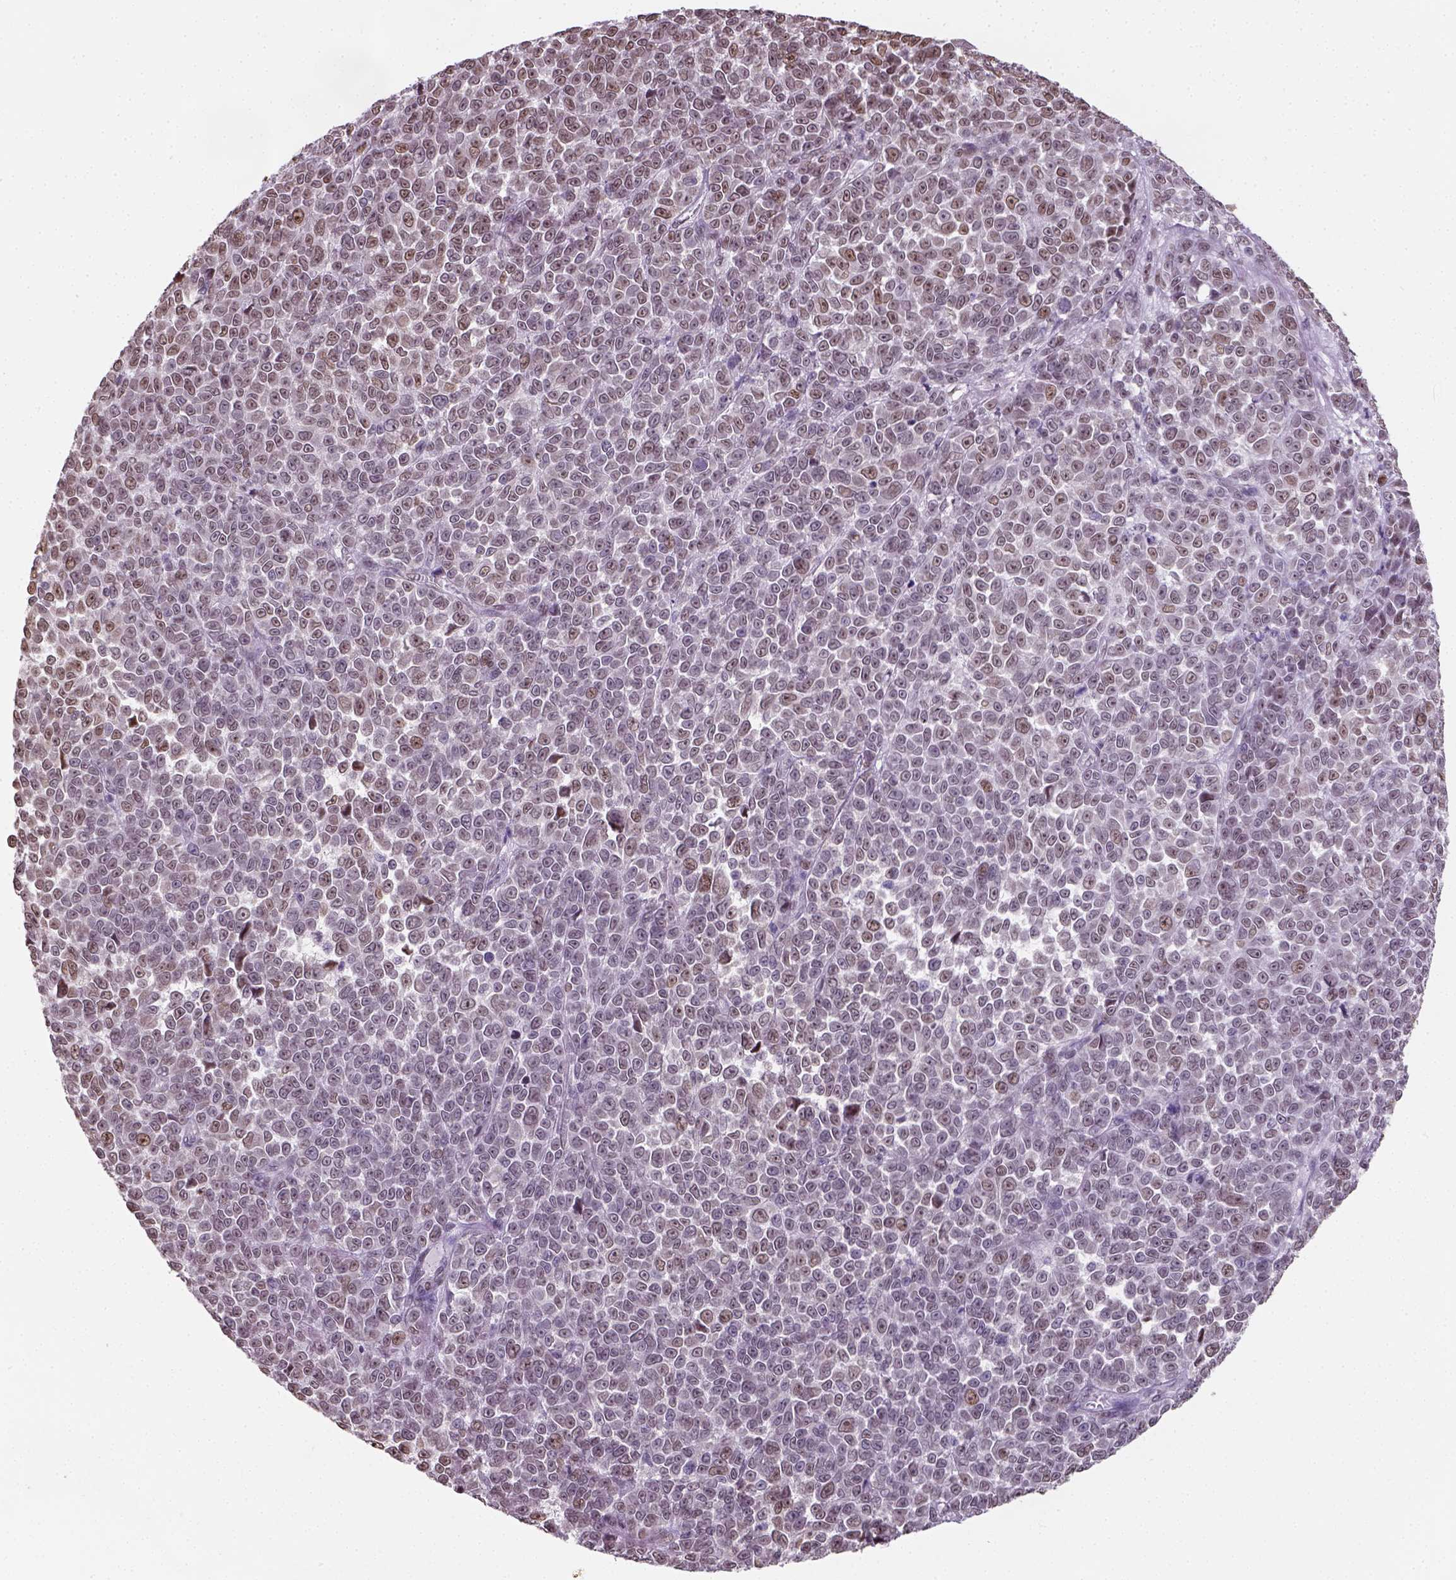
{"staining": {"intensity": "moderate", "quantity": "25%-75%", "location": "nuclear"}, "tissue": "melanoma", "cell_type": "Tumor cells", "image_type": "cancer", "snomed": [{"axis": "morphology", "description": "Malignant melanoma, NOS"}, {"axis": "topography", "description": "Skin"}], "caption": "Immunohistochemical staining of human malignant melanoma reveals medium levels of moderate nuclear protein staining in approximately 25%-75% of tumor cells.", "gene": "C1orf112", "patient": {"sex": "female", "age": 95}}